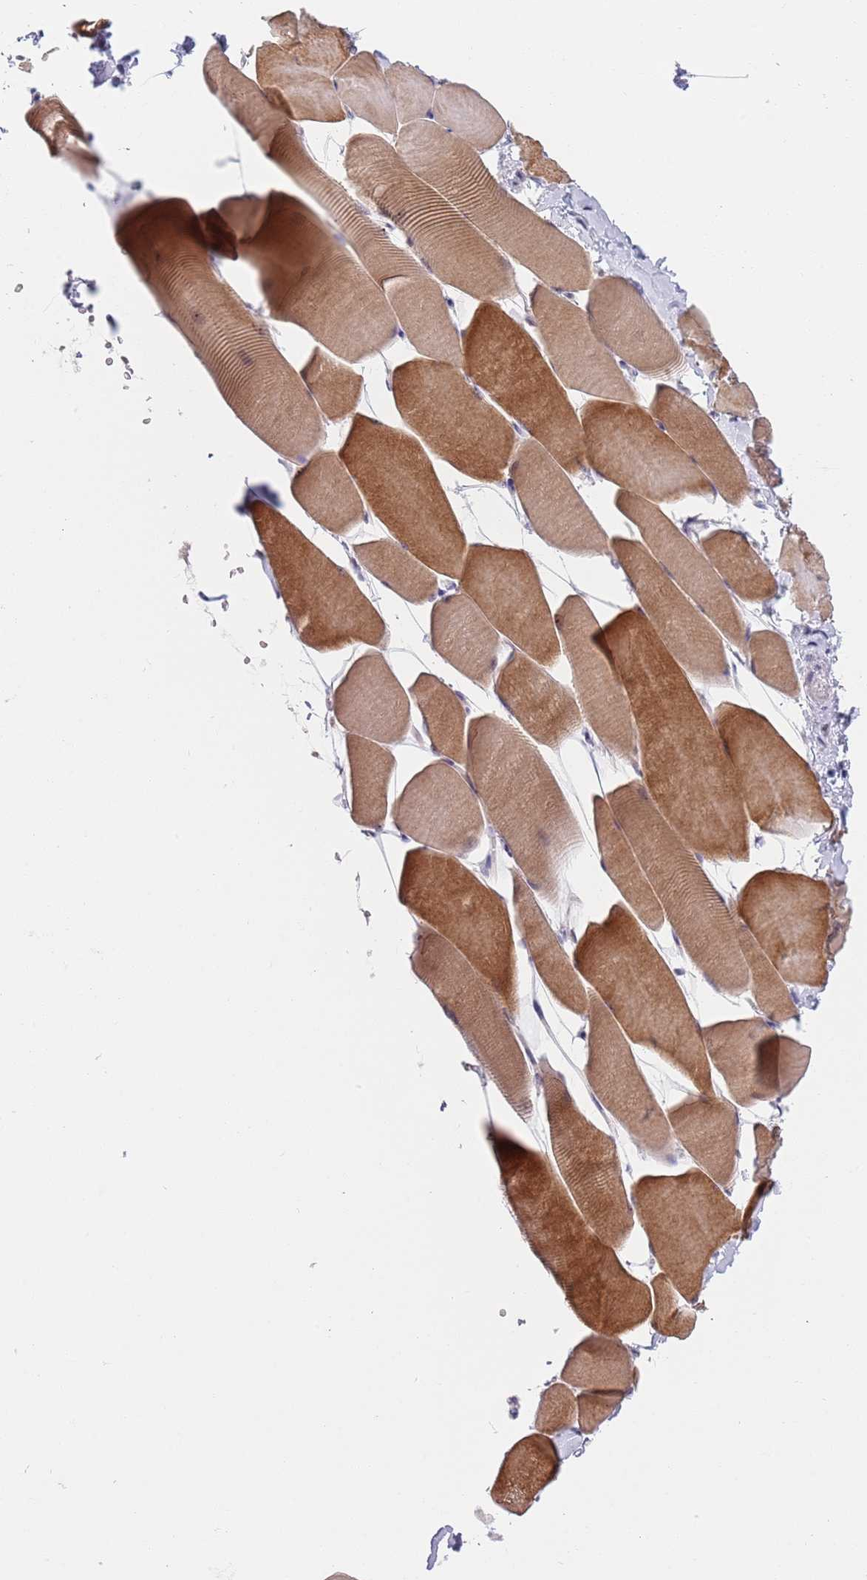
{"staining": {"intensity": "moderate", "quantity": ">75%", "location": "cytoplasmic/membranous"}, "tissue": "skeletal muscle", "cell_type": "Myocytes", "image_type": "normal", "snomed": [{"axis": "morphology", "description": "Normal tissue, NOS"}, {"axis": "topography", "description": "Skeletal muscle"}], "caption": "Immunohistochemistry (IHC) of benign human skeletal muscle reveals medium levels of moderate cytoplasmic/membranous staining in approximately >75% of myocytes.", "gene": "PLCL2", "patient": {"sex": "male", "age": 25}}